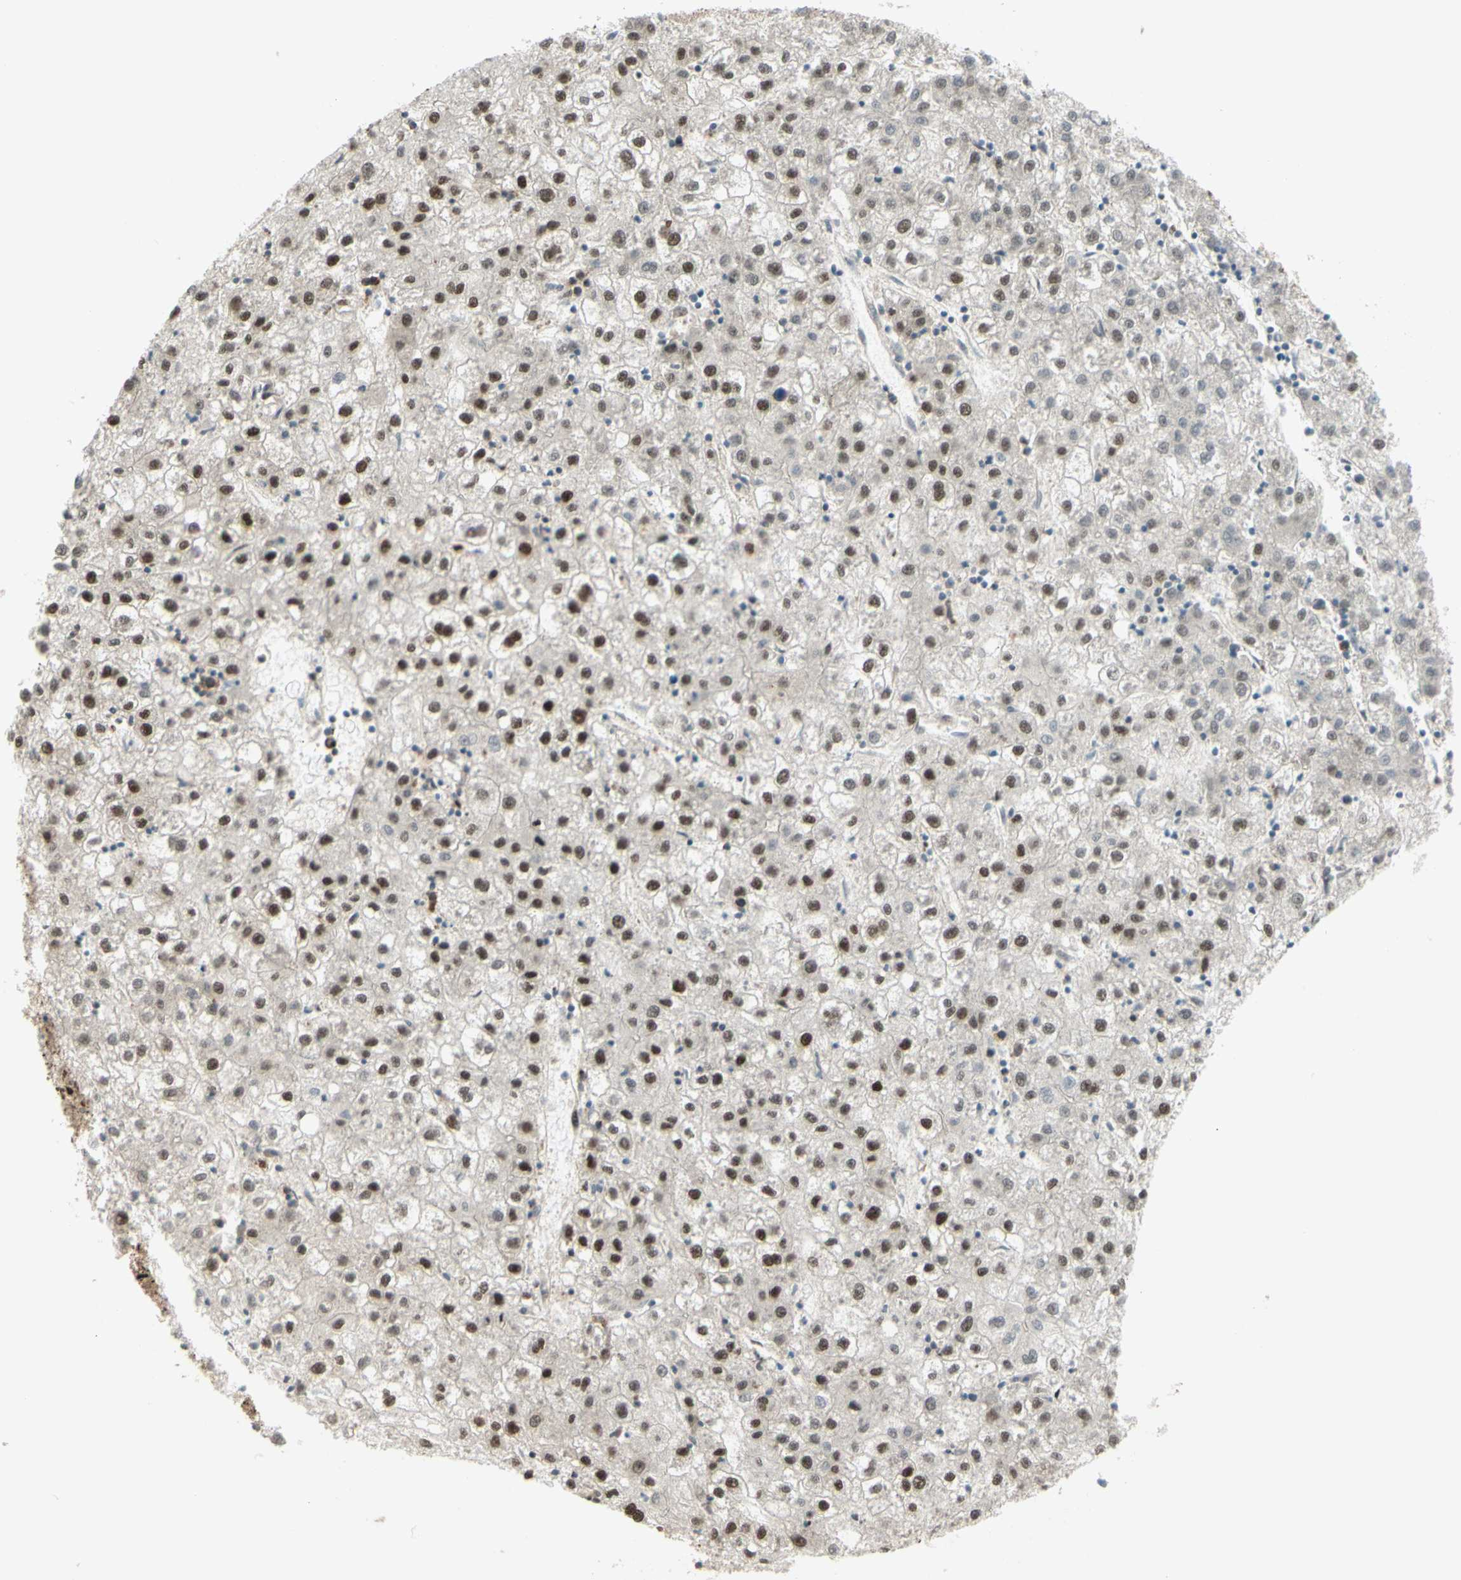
{"staining": {"intensity": "strong", "quantity": "25%-75%", "location": "cytoplasmic/membranous,nuclear"}, "tissue": "liver cancer", "cell_type": "Tumor cells", "image_type": "cancer", "snomed": [{"axis": "morphology", "description": "Carcinoma, Hepatocellular, NOS"}, {"axis": "topography", "description": "Liver"}], "caption": "This image shows liver hepatocellular carcinoma stained with immunohistochemistry (IHC) to label a protein in brown. The cytoplasmic/membranous and nuclear of tumor cells show strong positivity for the protein. Nuclei are counter-stained blue.", "gene": "HSF1", "patient": {"sex": "male", "age": 72}}